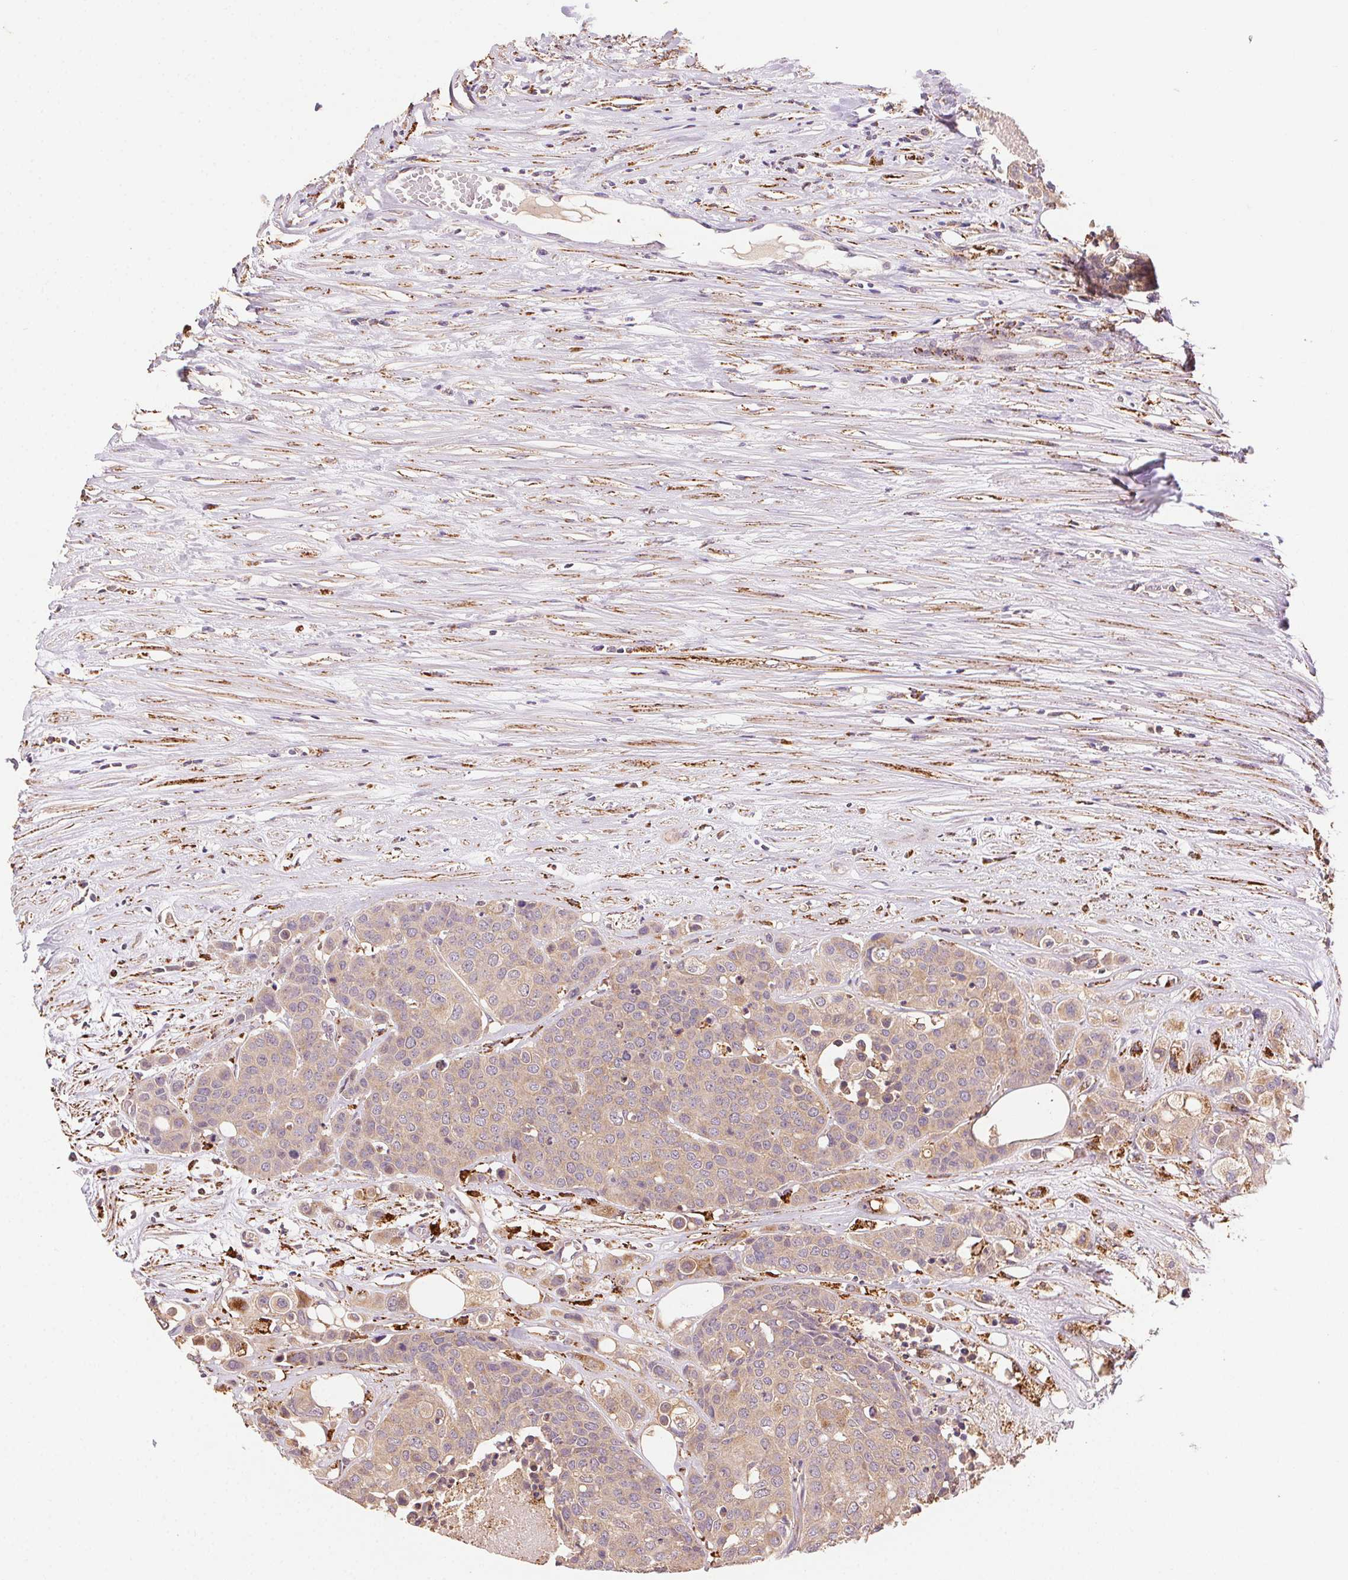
{"staining": {"intensity": "weak", "quantity": ">75%", "location": "cytoplasmic/membranous"}, "tissue": "carcinoid", "cell_type": "Tumor cells", "image_type": "cancer", "snomed": [{"axis": "morphology", "description": "Carcinoid, malignant, NOS"}, {"axis": "topography", "description": "Colon"}], "caption": "Carcinoid (malignant) stained for a protein exhibits weak cytoplasmic/membranous positivity in tumor cells.", "gene": "FNBP1L", "patient": {"sex": "male", "age": 81}}